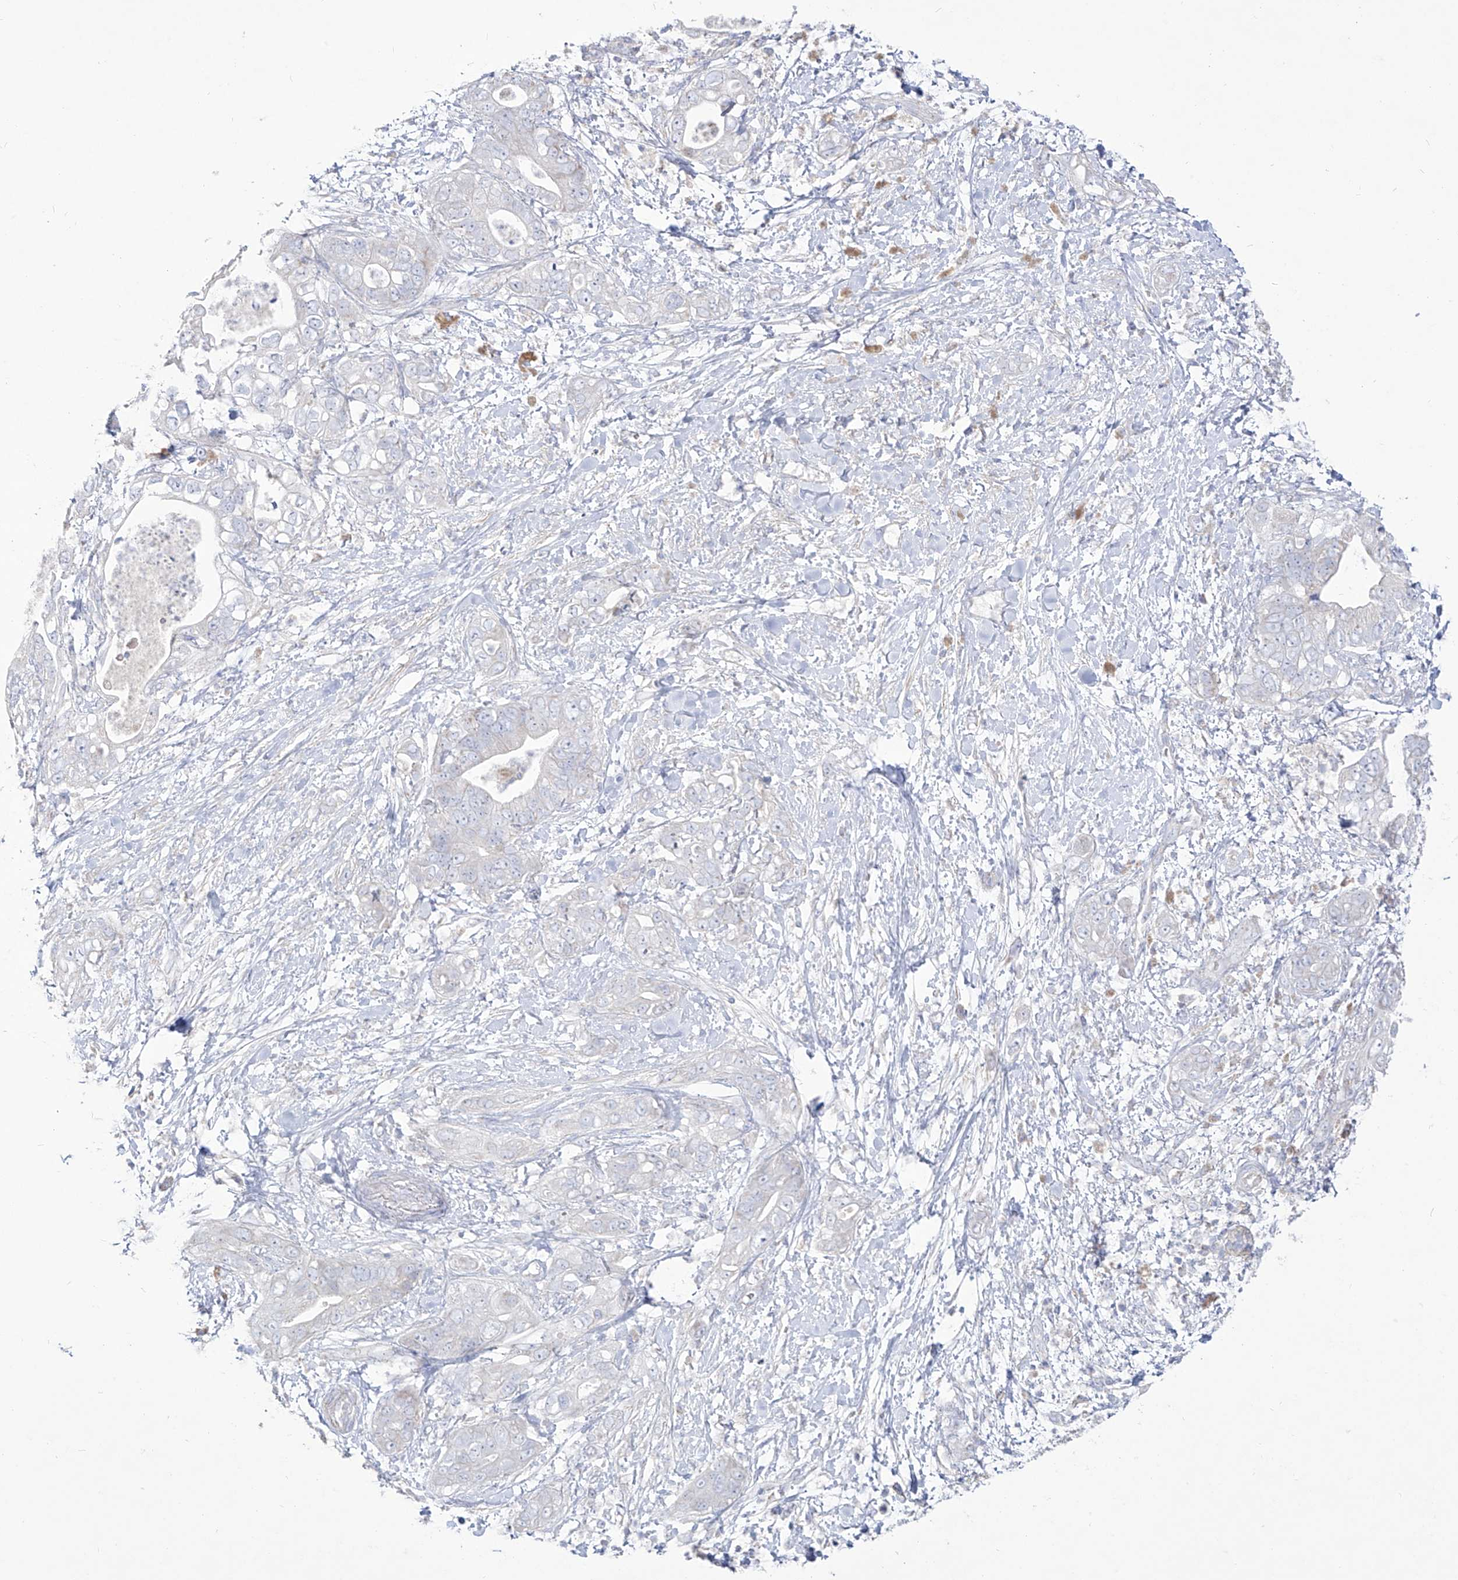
{"staining": {"intensity": "negative", "quantity": "none", "location": "none"}, "tissue": "pancreatic cancer", "cell_type": "Tumor cells", "image_type": "cancer", "snomed": [{"axis": "morphology", "description": "Adenocarcinoma, NOS"}, {"axis": "topography", "description": "Pancreas"}], "caption": "Immunohistochemical staining of human adenocarcinoma (pancreatic) reveals no significant expression in tumor cells.", "gene": "RCHY1", "patient": {"sex": "female", "age": 78}}